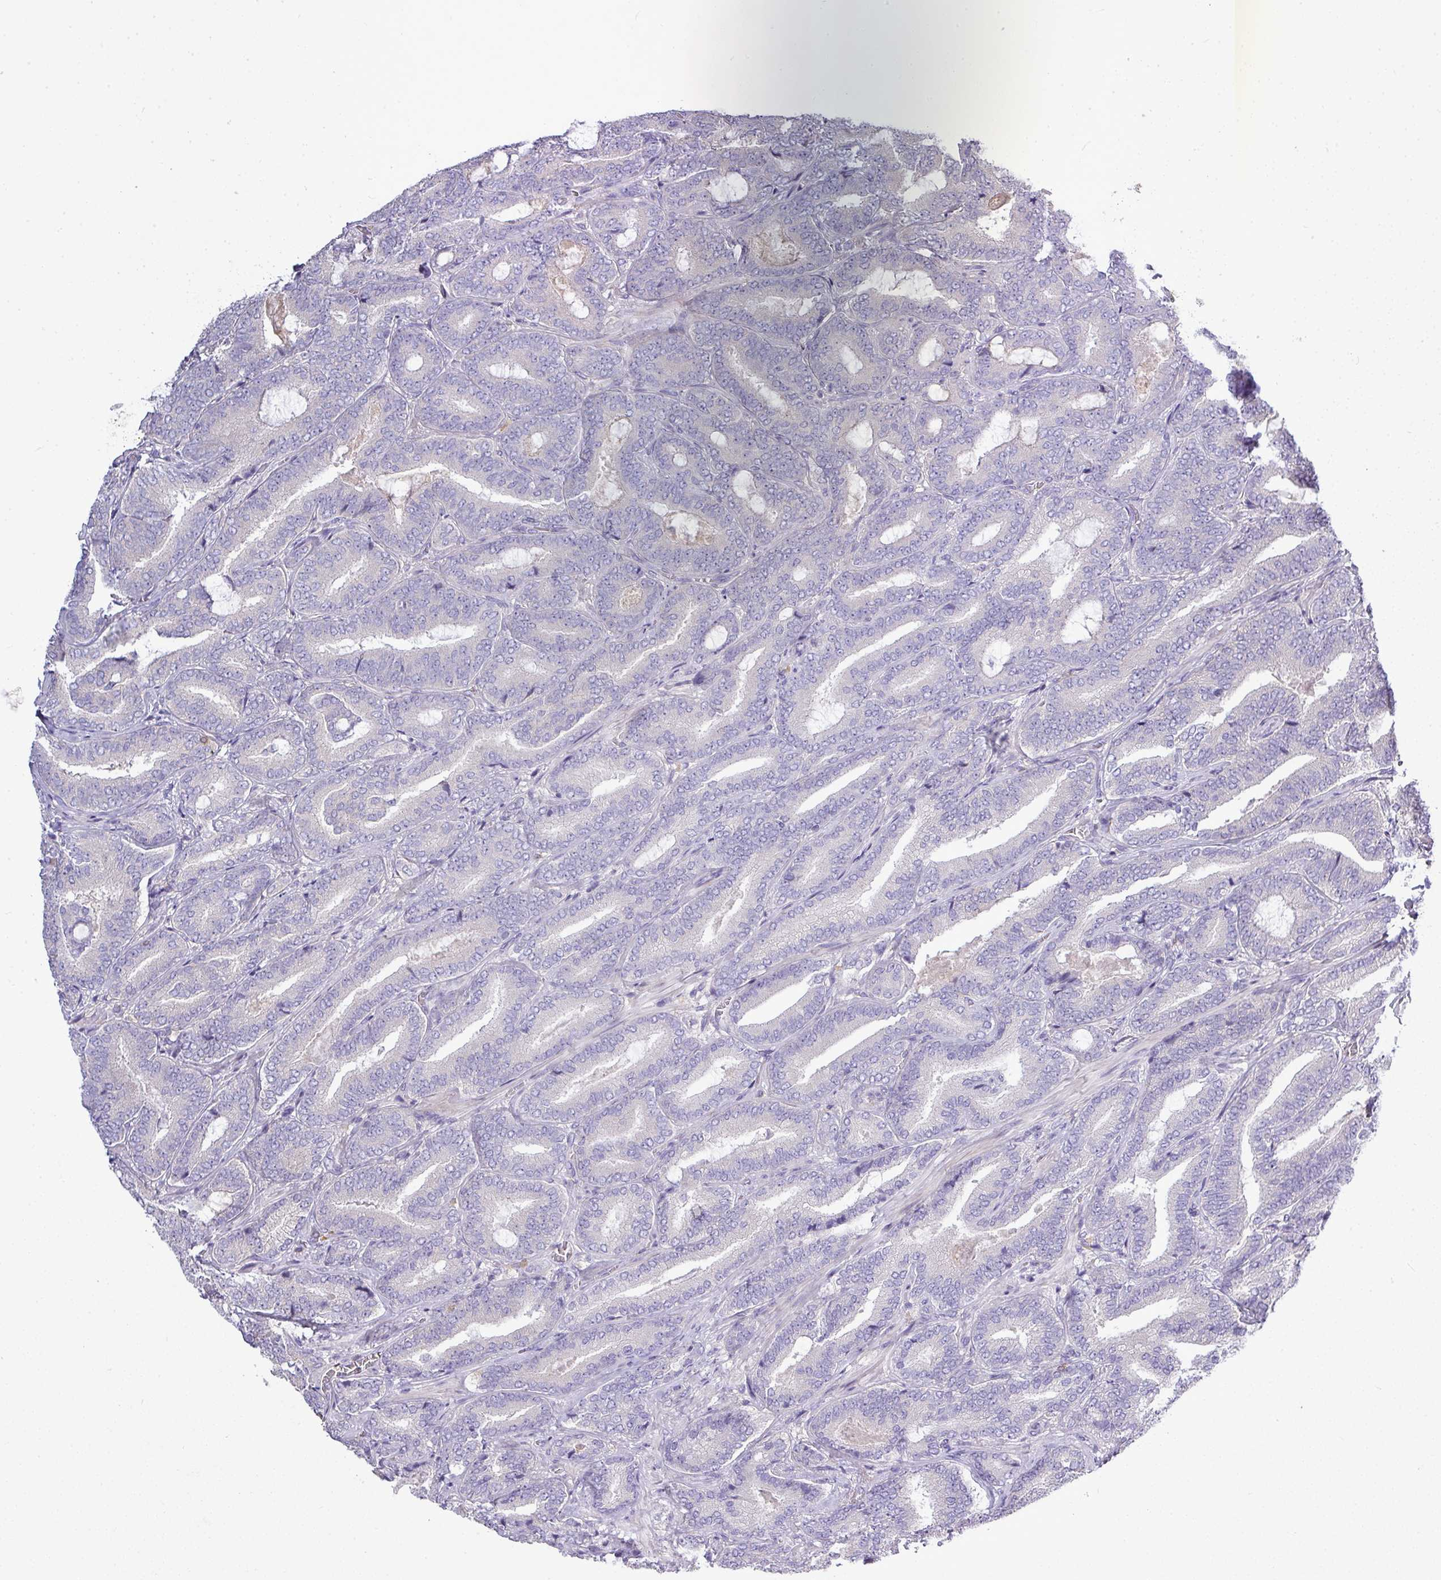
{"staining": {"intensity": "negative", "quantity": "none", "location": "none"}, "tissue": "prostate cancer", "cell_type": "Tumor cells", "image_type": "cancer", "snomed": [{"axis": "morphology", "description": "Adenocarcinoma, Low grade"}, {"axis": "topography", "description": "Prostate and seminal vesicle, NOS"}], "caption": "High magnification brightfield microscopy of prostate adenocarcinoma (low-grade) stained with DAB (3,3'-diaminobenzidine) (brown) and counterstained with hematoxylin (blue): tumor cells show no significant positivity.", "gene": "STAT5A", "patient": {"sex": "male", "age": 61}}